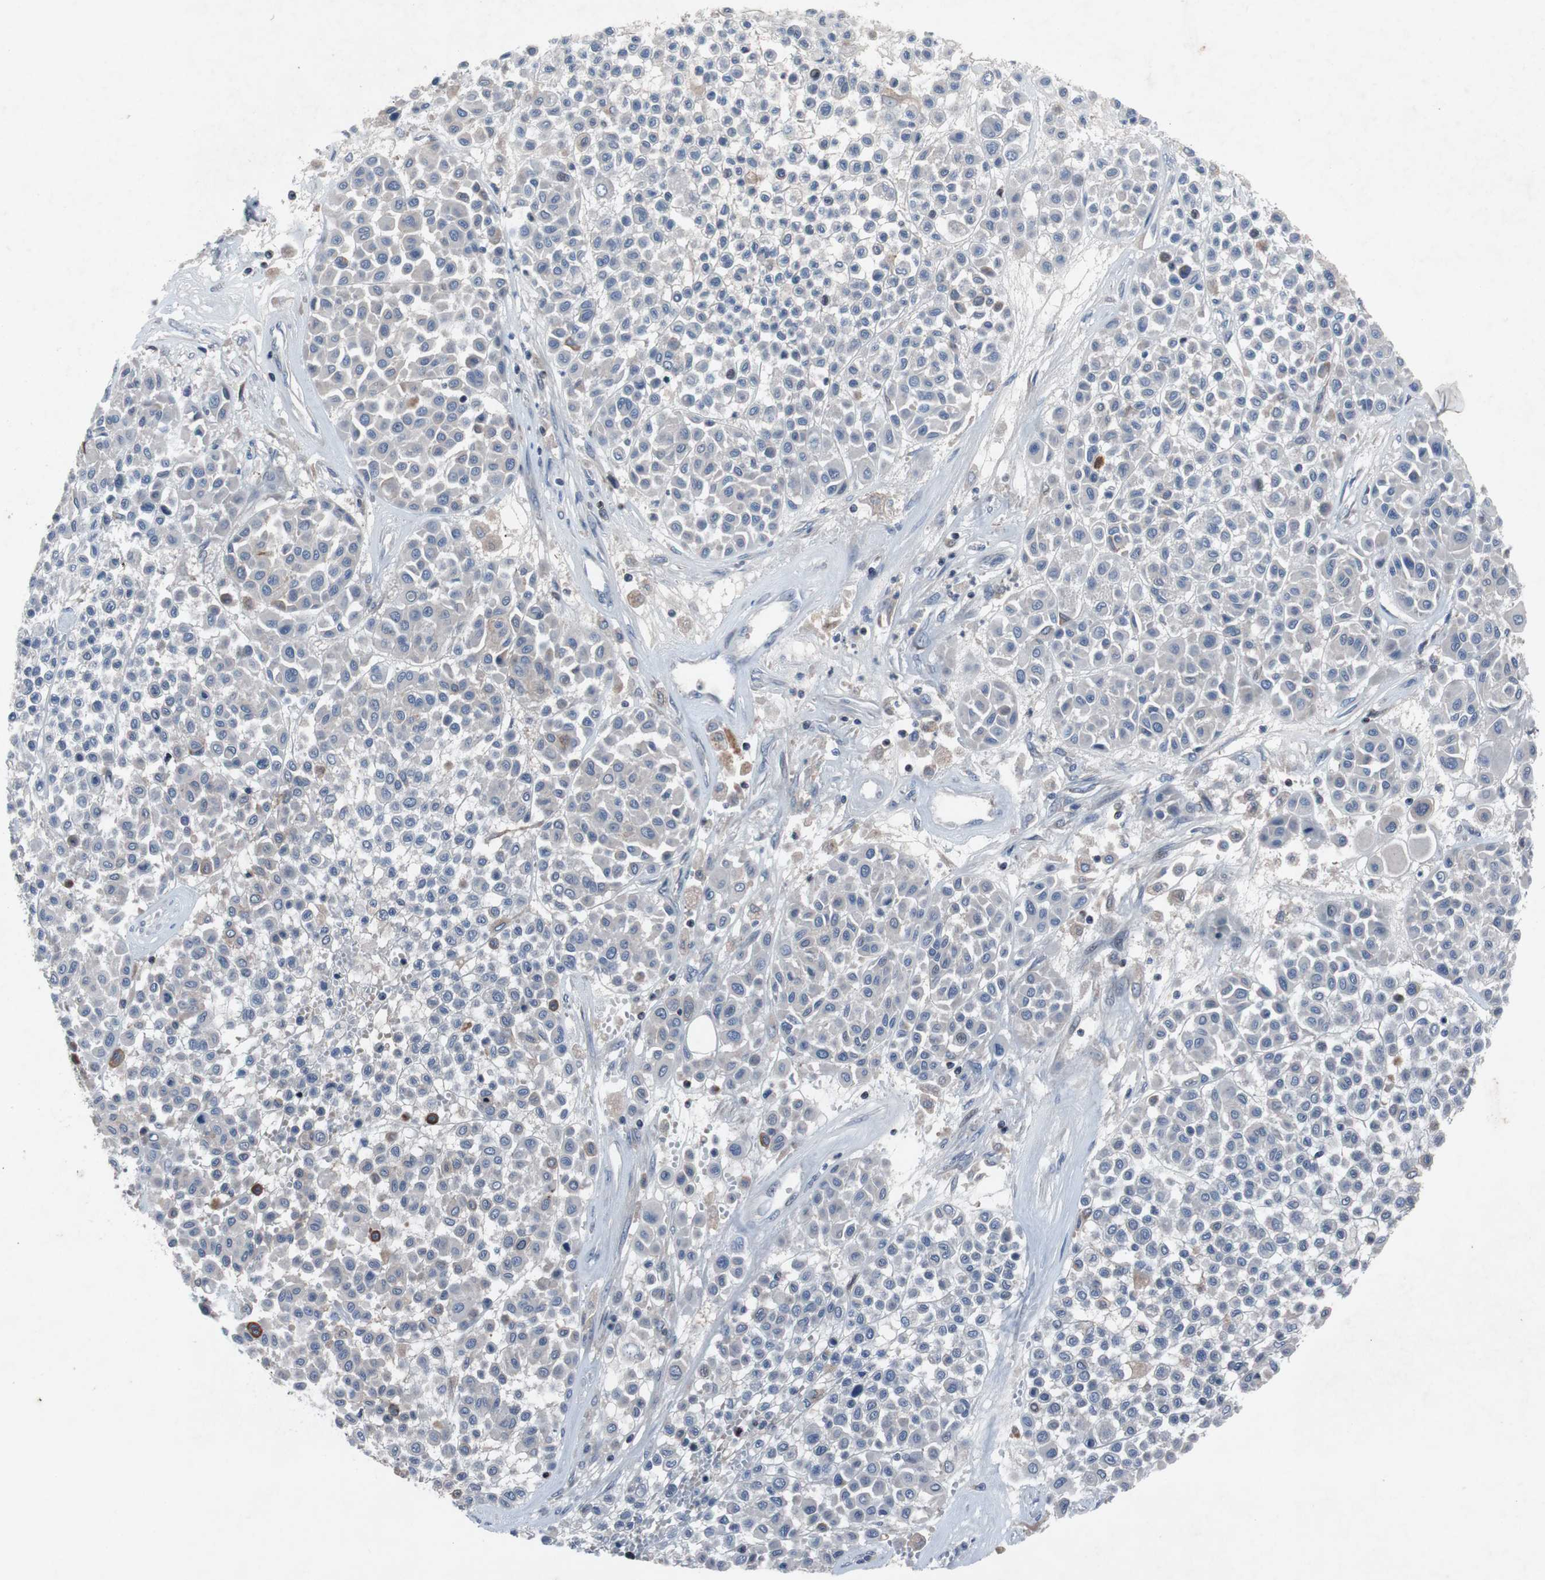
{"staining": {"intensity": "negative", "quantity": "none", "location": "none"}, "tissue": "melanoma", "cell_type": "Tumor cells", "image_type": "cancer", "snomed": [{"axis": "morphology", "description": "Malignant melanoma, Metastatic site"}, {"axis": "topography", "description": "Soft tissue"}], "caption": "This is a micrograph of immunohistochemistry (IHC) staining of melanoma, which shows no positivity in tumor cells.", "gene": "MUTYH", "patient": {"sex": "male", "age": 41}}